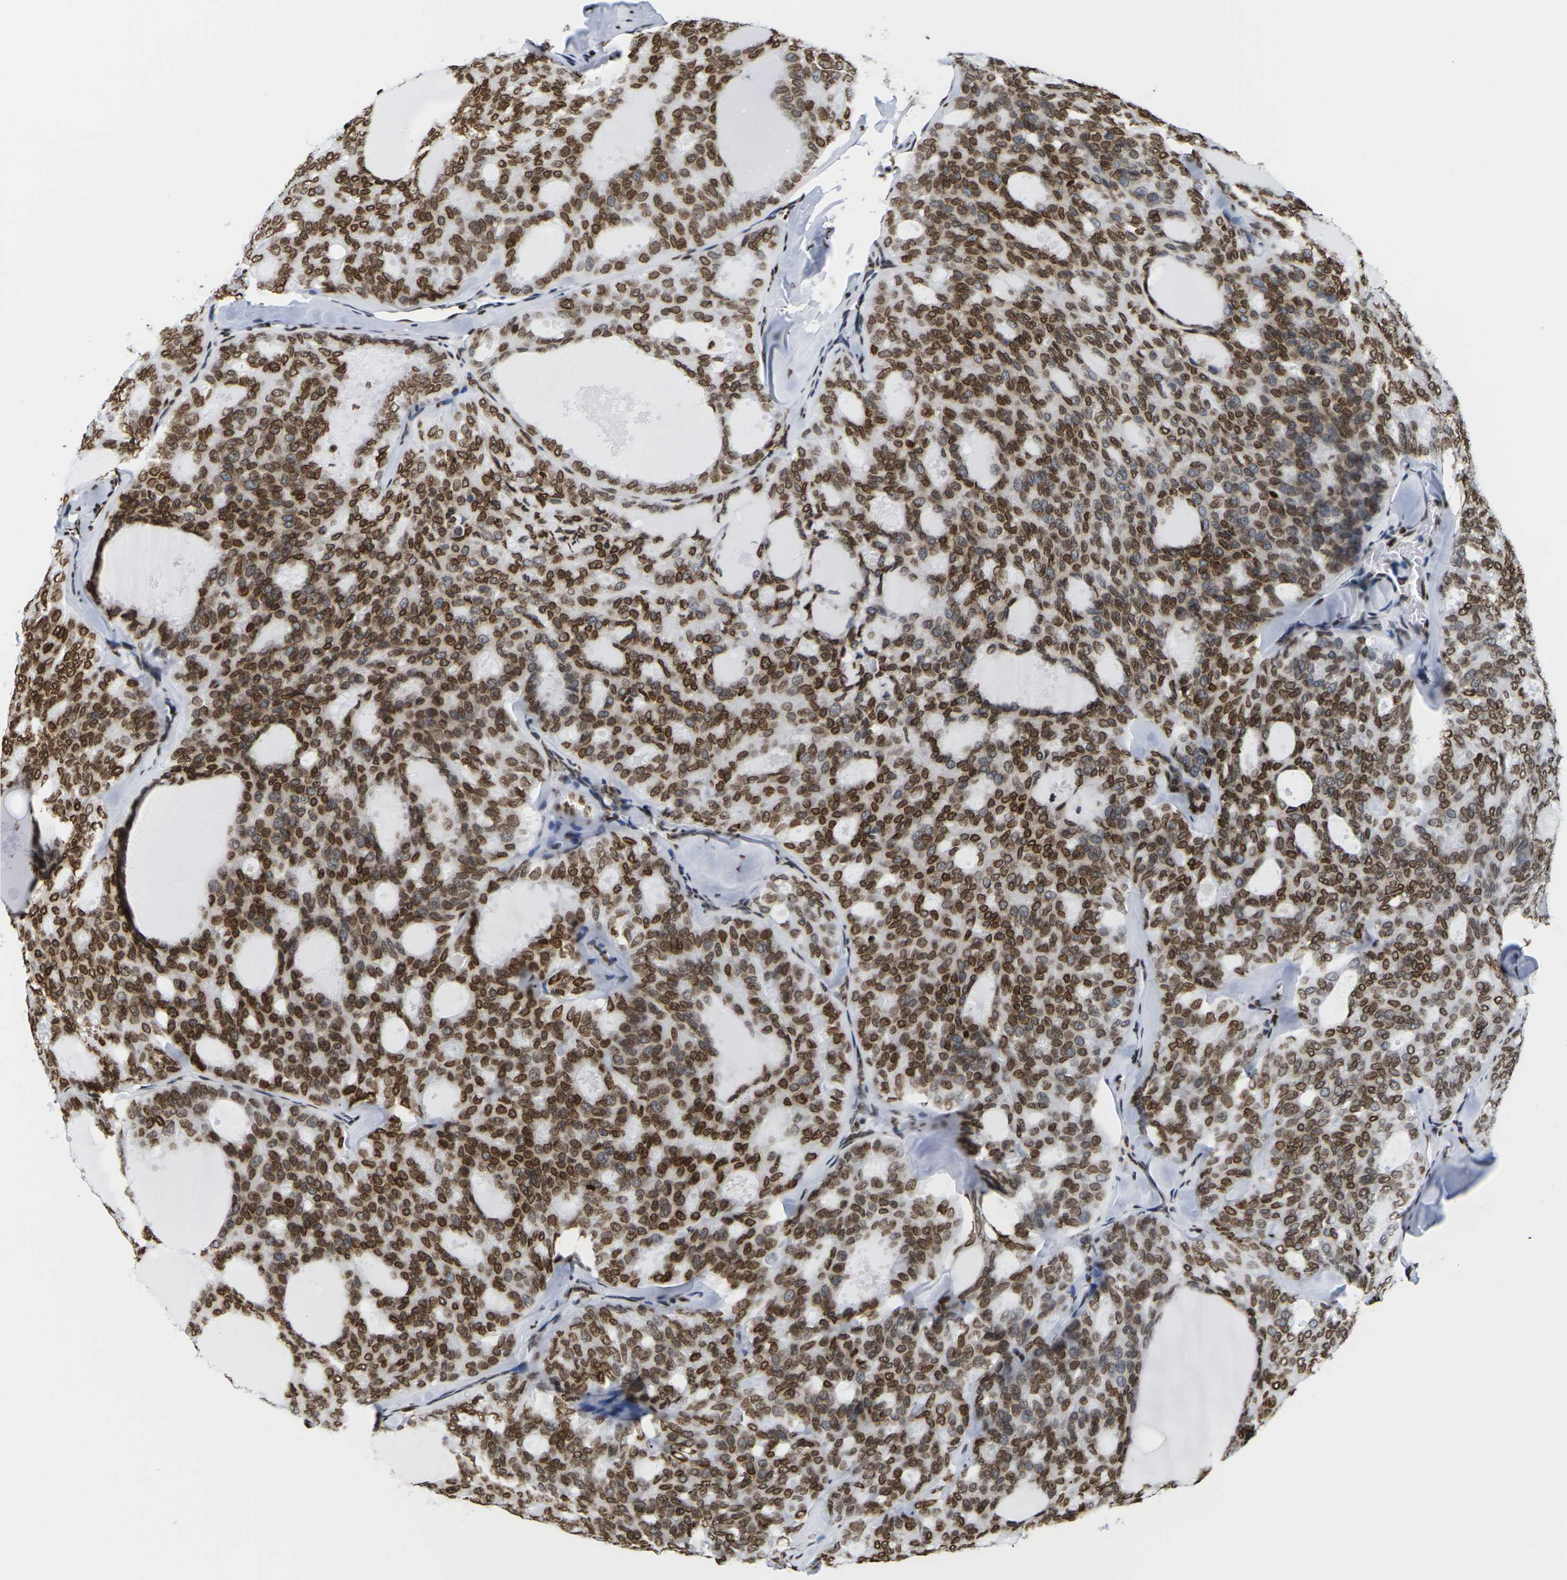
{"staining": {"intensity": "strong", "quantity": ">75%", "location": "cytoplasmic/membranous,nuclear"}, "tissue": "thyroid cancer", "cell_type": "Tumor cells", "image_type": "cancer", "snomed": [{"axis": "morphology", "description": "Follicular adenoma carcinoma, NOS"}, {"axis": "topography", "description": "Thyroid gland"}], "caption": "The photomicrograph shows a brown stain indicating the presence of a protein in the cytoplasmic/membranous and nuclear of tumor cells in thyroid follicular adenoma carcinoma. The staining is performed using DAB (3,3'-diaminobenzidine) brown chromogen to label protein expression. The nuclei are counter-stained blue using hematoxylin.", "gene": "H2AC21", "patient": {"sex": "male", "age": 75}}